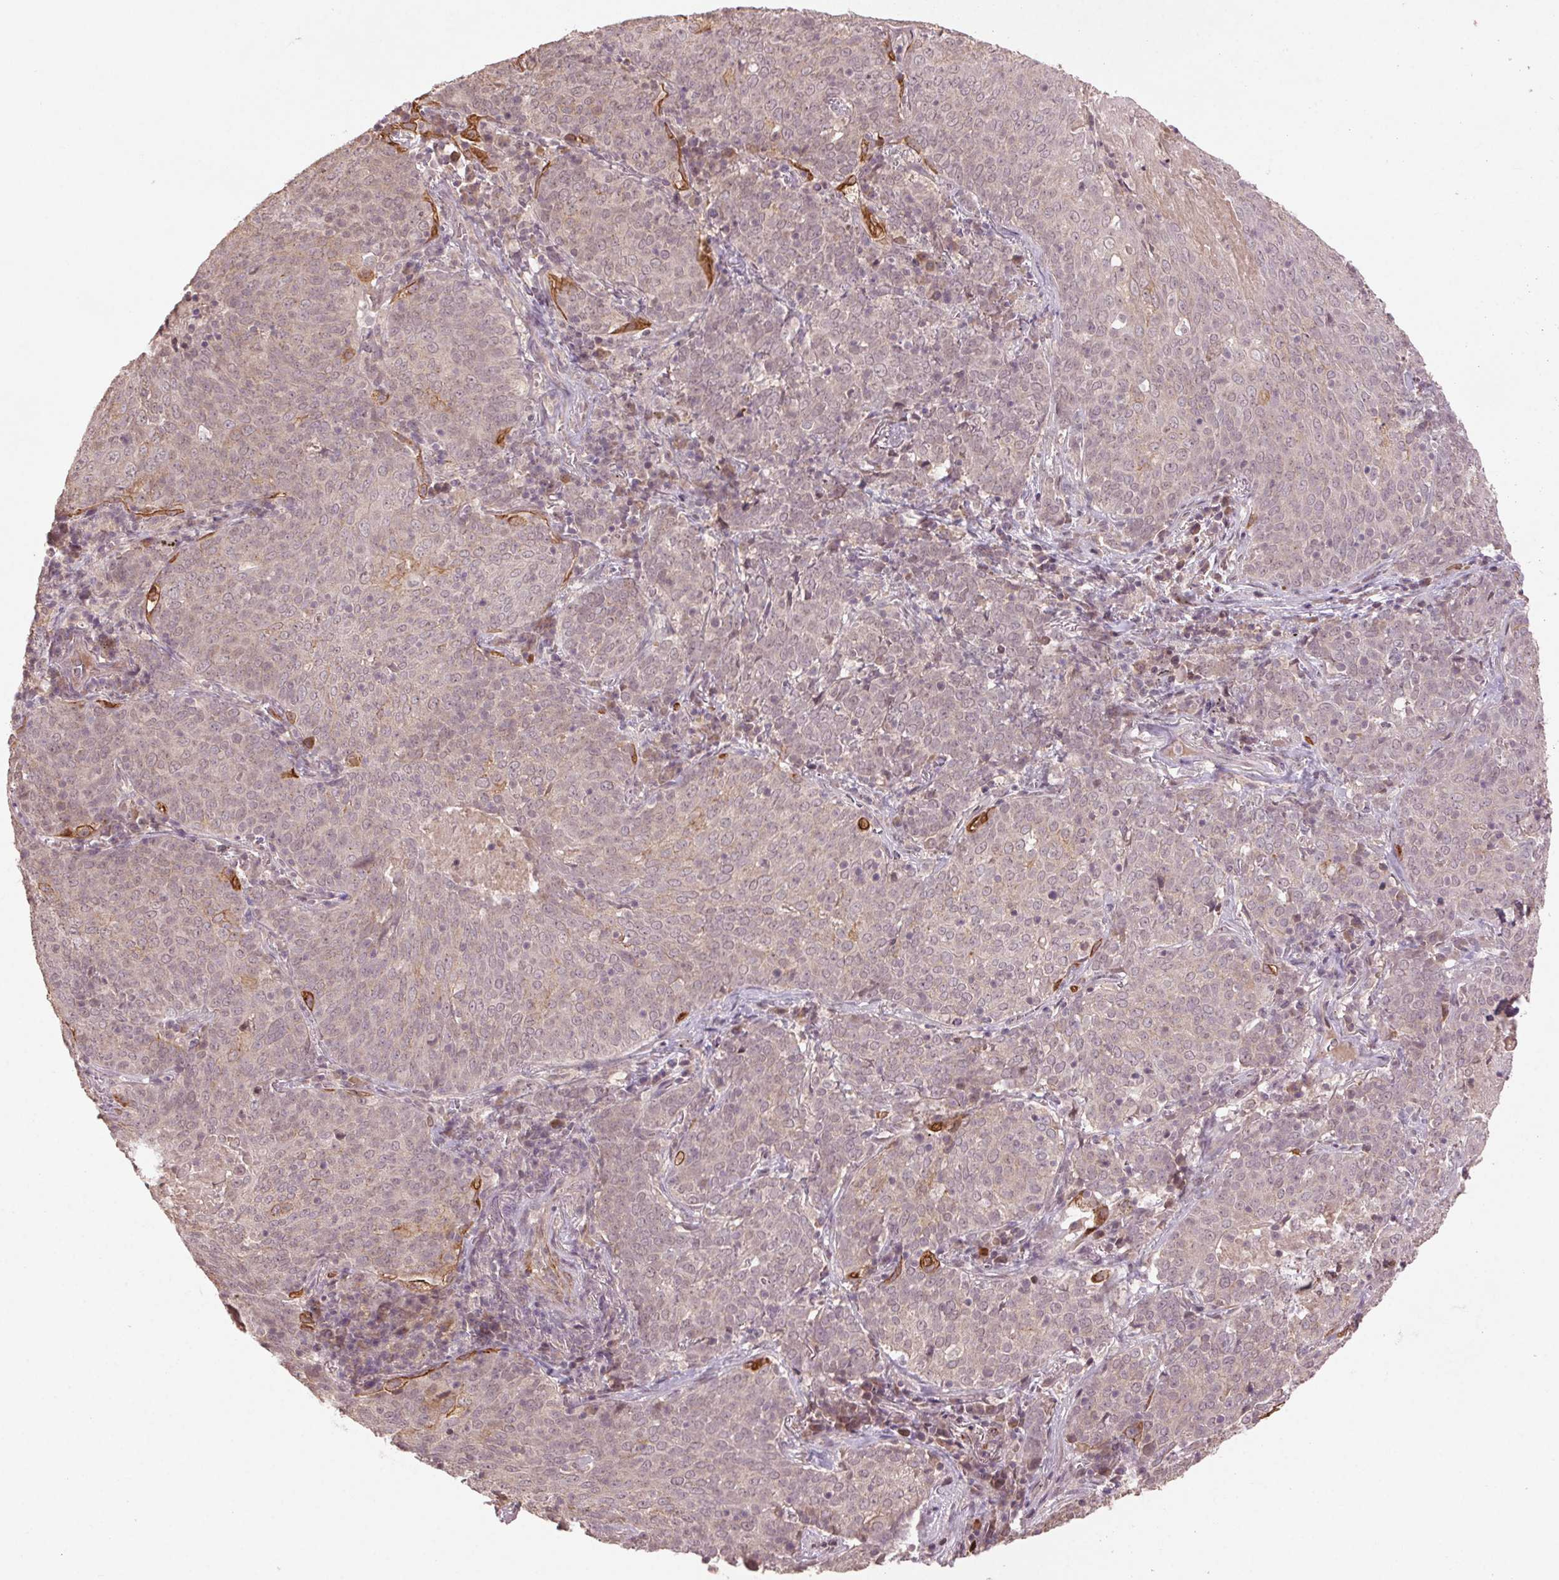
{"staining": {"intensity": "negative", "quantity": "none", "location": "none"}, "tissue": "lung cancer", "cell_type": "Tumor cells", "image_type": "cancer", "snomed": [{"axis": "morphology", "description": "Squamous cell carcinoma, NOS"}, {"axis": "topography", "description": "Lung"}], "caption": "A histopathology image of lung squamous cell carcinoma stained for a protein displays no brown staining in tumor cells. The staining is performed using DAB brown chromogen with nuclei counter-stained in using hematoxylin.", "gene": "SMLR1", "patient": {"sex": "male", "age": 82}}